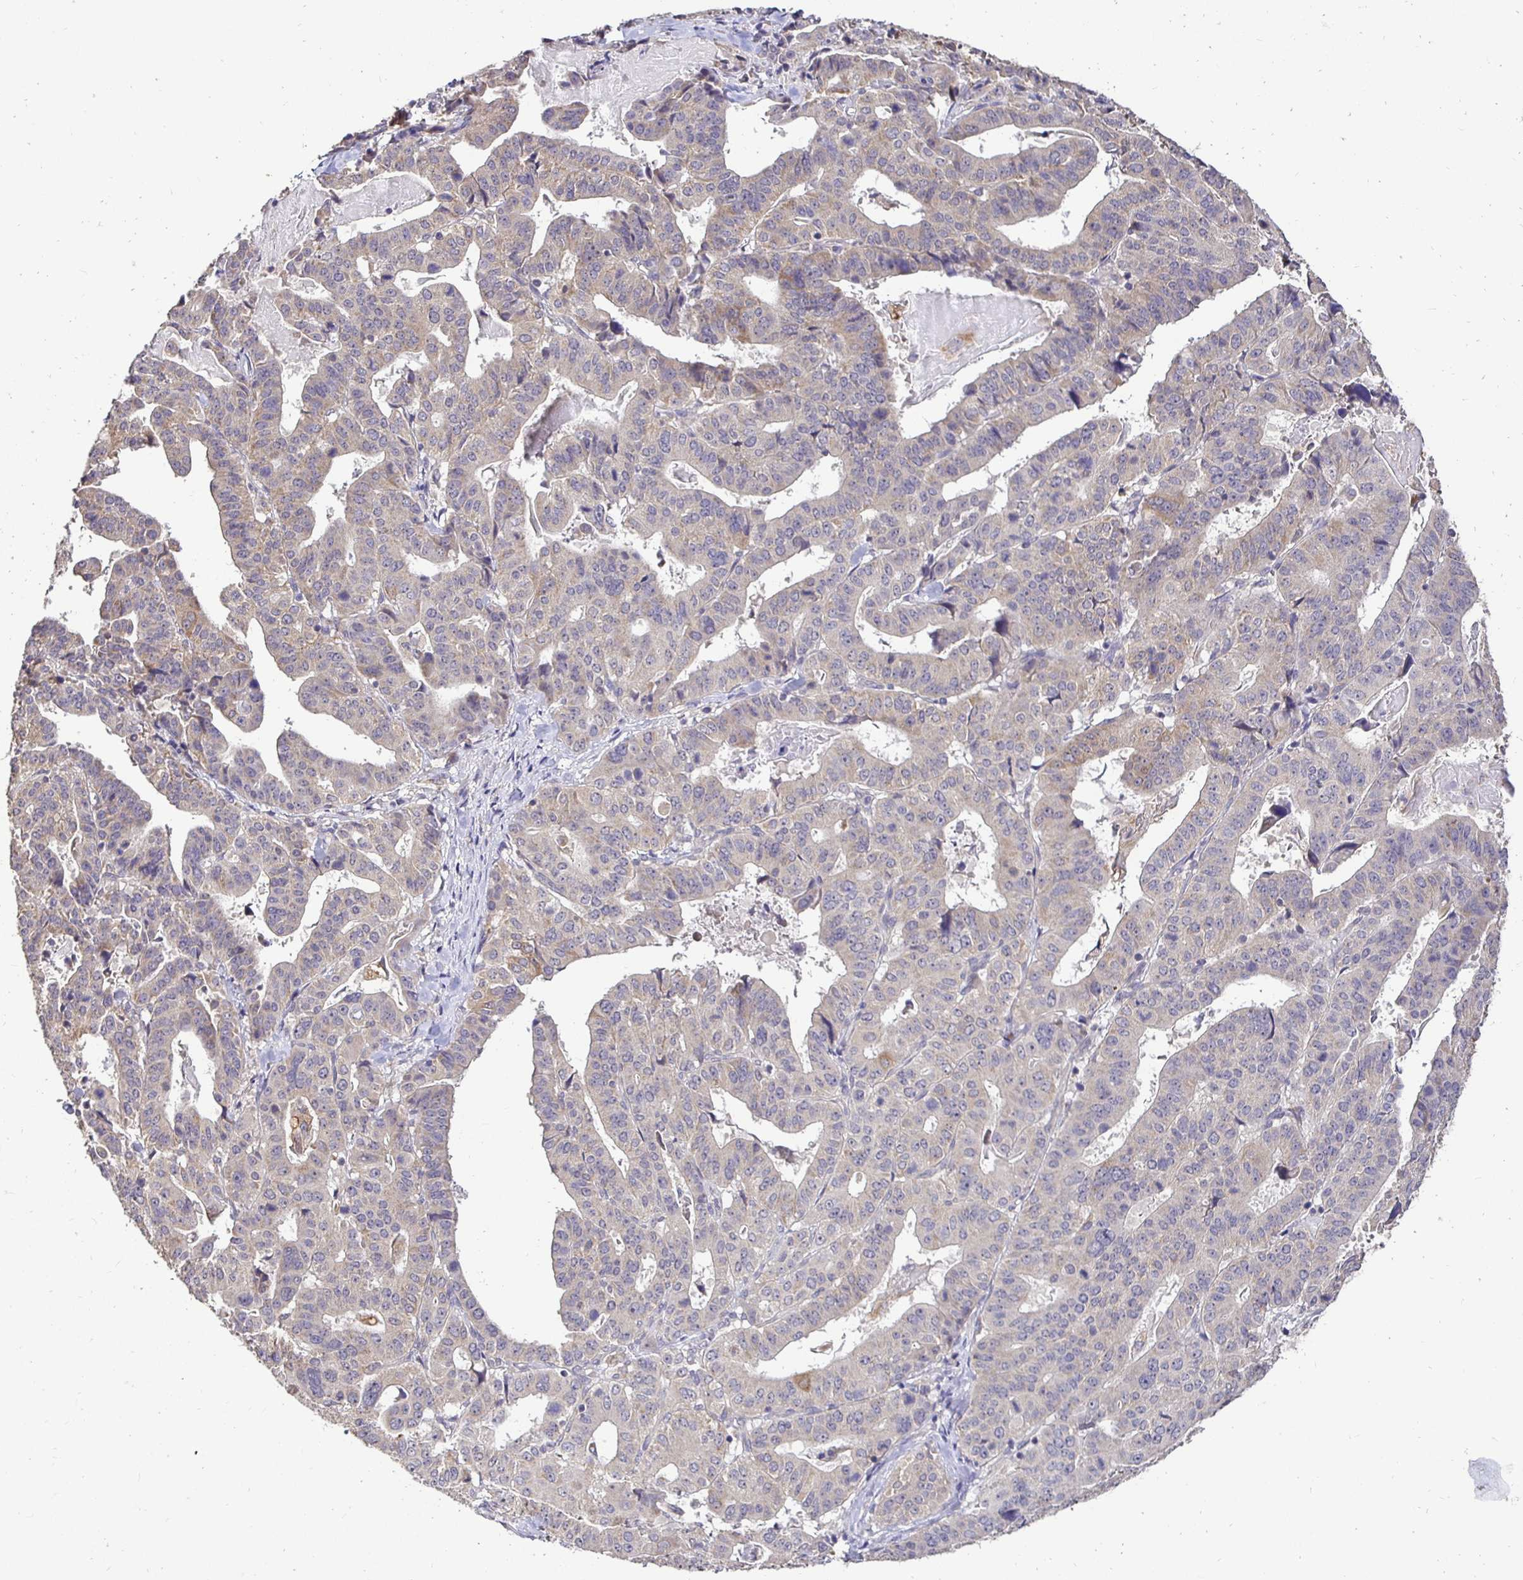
{"staining": {"intensity": "weak", "quantity": "25%-75%", "location": "cytoplasmic/membranous"}, "tissue": "stomach cancer", "cell_type": "Tumor cells", "image_type": "cancer", "snomed": [{"axis": "morphology", "description": "Adenocarcinoma, NOS"}, {"axis": "topography", "description": "Stomach"}], "caption": "Stomach adenocarcinoma stained with a protein marker exhibits weak staining in tumor cells.", "gene": "RHEBL1", "patient": {"sex": "male", "age": 48}}